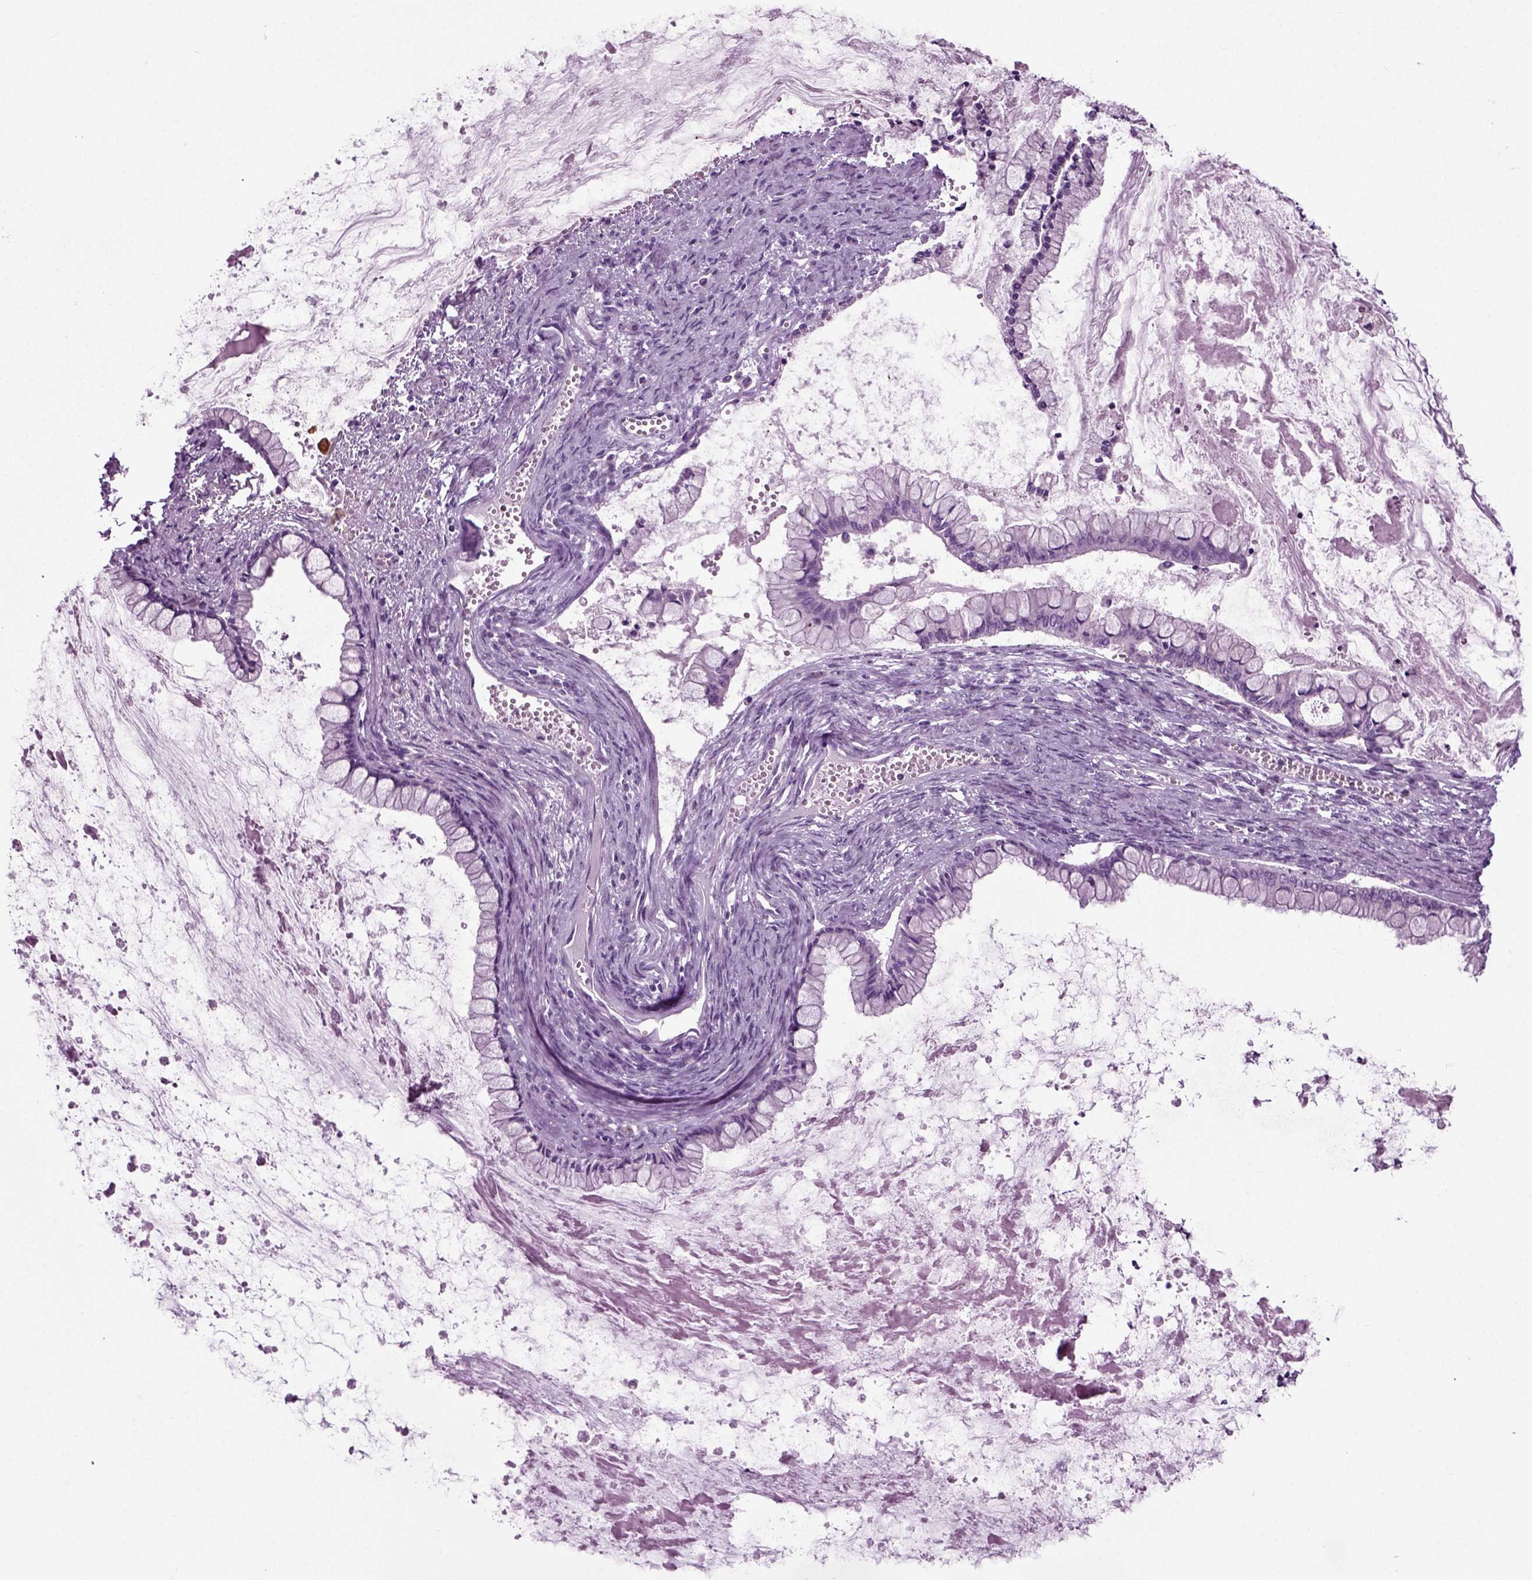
{"staining": {"intensity": "negative", "quantity": "none", "location": "none"}, "tissue": "ovarian cancer", "cell_type": "Tumor cells", "image_type": "cancer", "snomed": [{"axis": "morphology", "description": "Cystadenocarcinoma, mucinous, NOS"}, {"axis": "topography", "description": "Ovary"}], "caption": "Immunohistochemistry (IHC) micrograph of neoplastic tissue: human ovarian mucinous cystadenocarcinoma stained with DAB (3,3'-diaminobenzidine) exhibits no significant protein staining in tumor cells.", "gene": "DNAH10", "patient": {"sex": "female", "age": 67}}